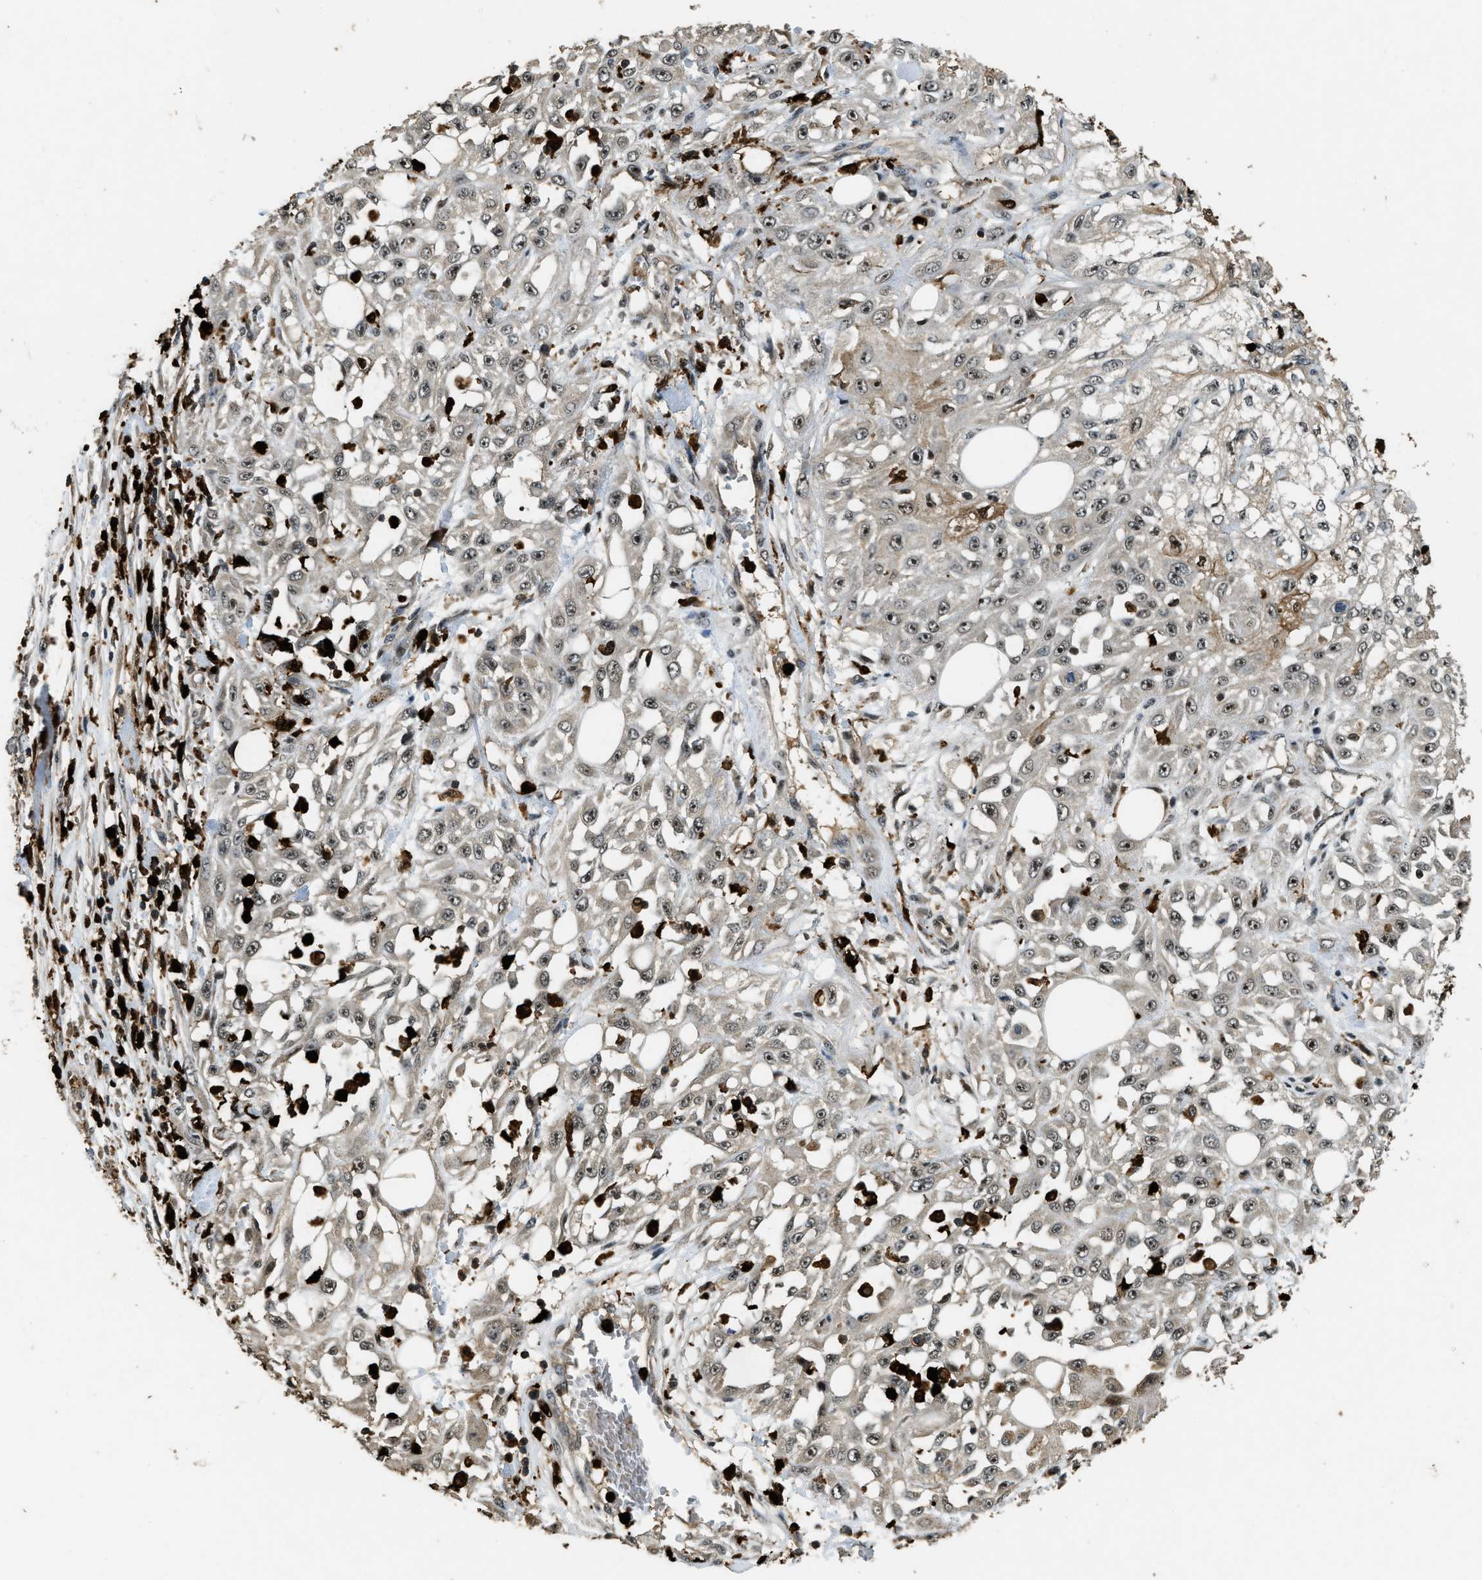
{"staining": {"intensity": "weak", "quantity": ">75%", "location": "nuclear"}, "tissue": "skin cancer", "cell_type": "Tumor cells", "image_type": "cancer", "snomed": [{"axis": "morphology", "description": "Squamous cell carcinoma, NOS"}, {"axis": "morphology", "description": "Squamous cell carcinoma, metastatic, NOS"}, {"axis": "topography", "description": "Skin"}, {"axis": "topography", "description": "Lymph node"}], "caption": "Human skin cancer (squamous cell carcinoma) stained for a protein (brown) exhibits weak nuclear positive staining in about >75% of tumor cells.", "gene": "RNF141", "patient": {"sex": "male", "age": 75}}